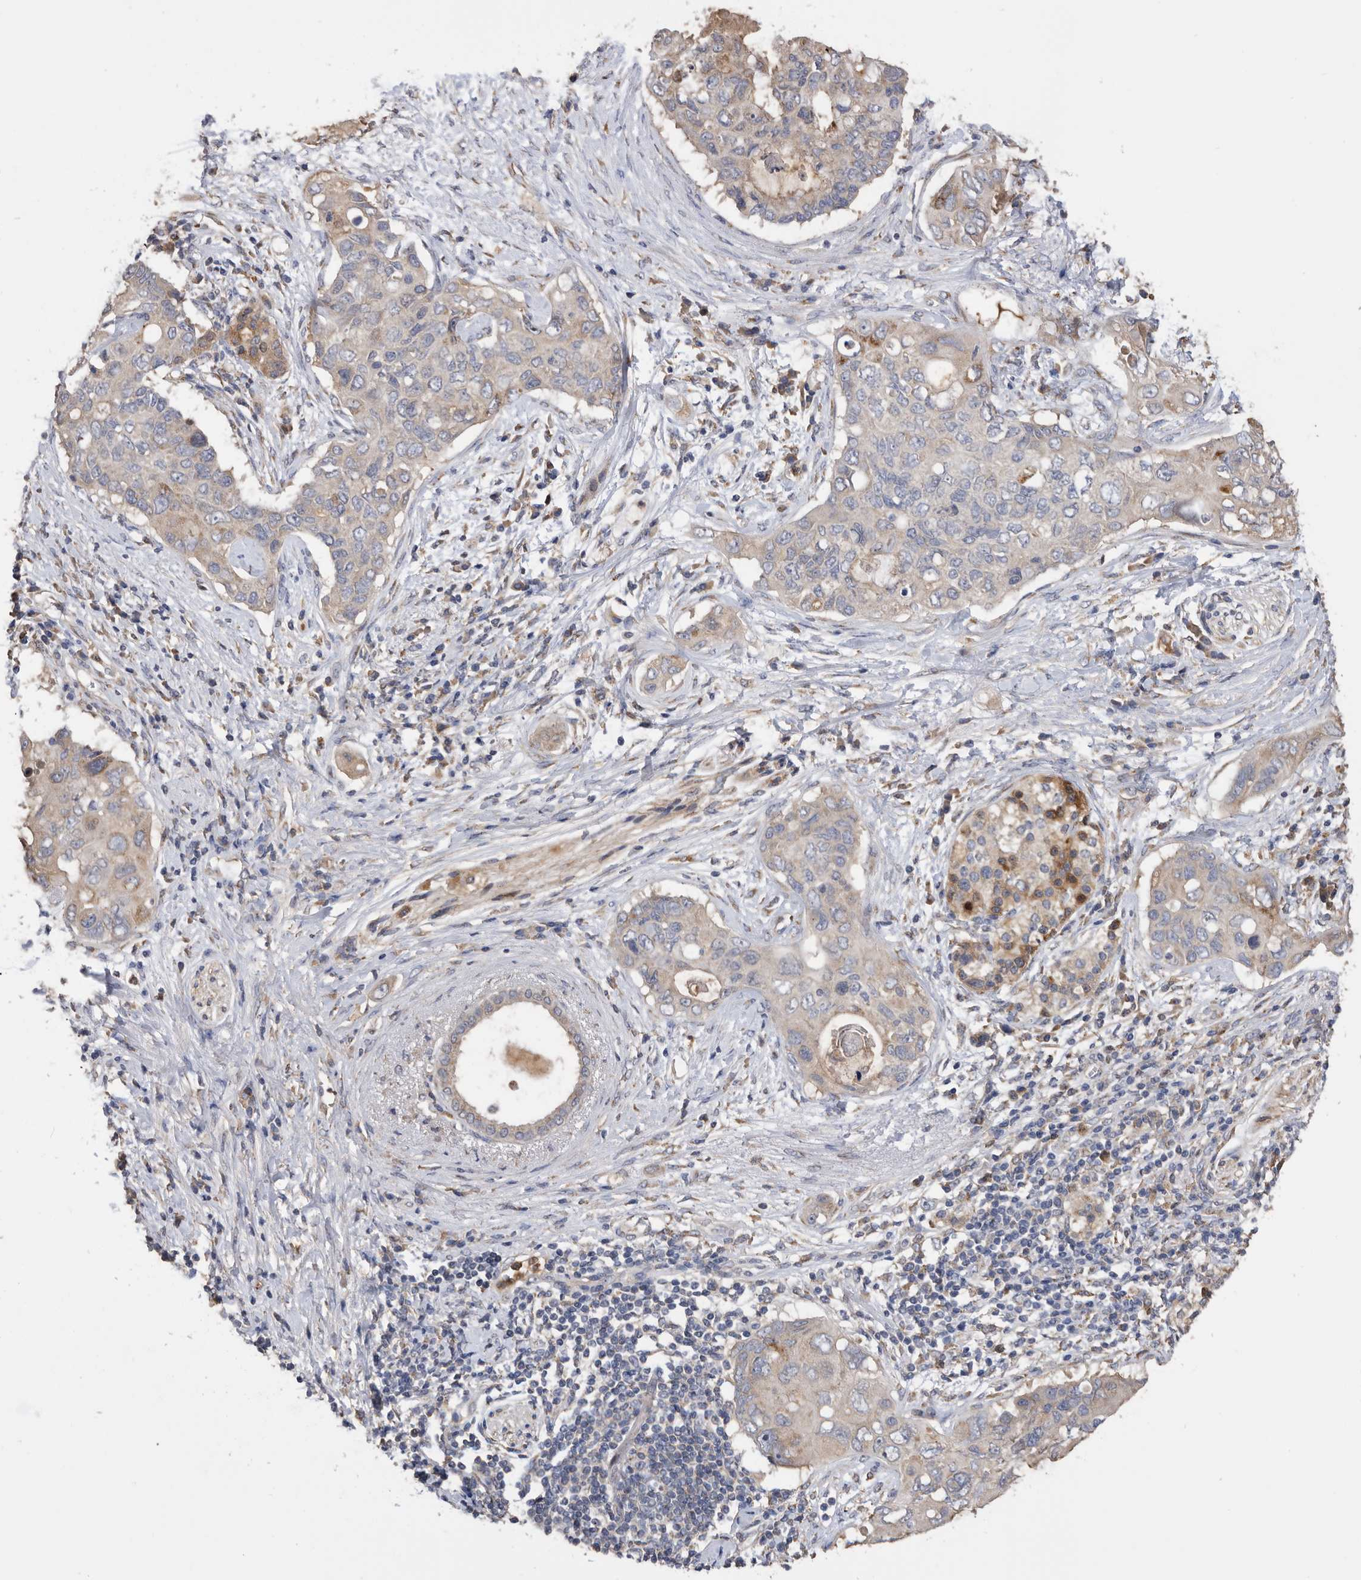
{"staining": {"intensity": "moderate", "quantity": "25%-75%", "location": "cytoplasmic/membranous"}, "tissue": "pancreatic cancer", "cell_type": "Tumor cells", "image_type": "cancer", "snomed": [{"axis": "morphology", "description": "Adenocarcinoma, NOS"}, {"axis": "topography", "description": "Pancreas"}], "caption": "A histopathology image of human pancreatic cancer stained for a protein displays moderate cytoplasmic/membranous brown staining in tumor cells.", "gene": "CRISPLD2", "patient": {"sex": "female", "age": 56}}